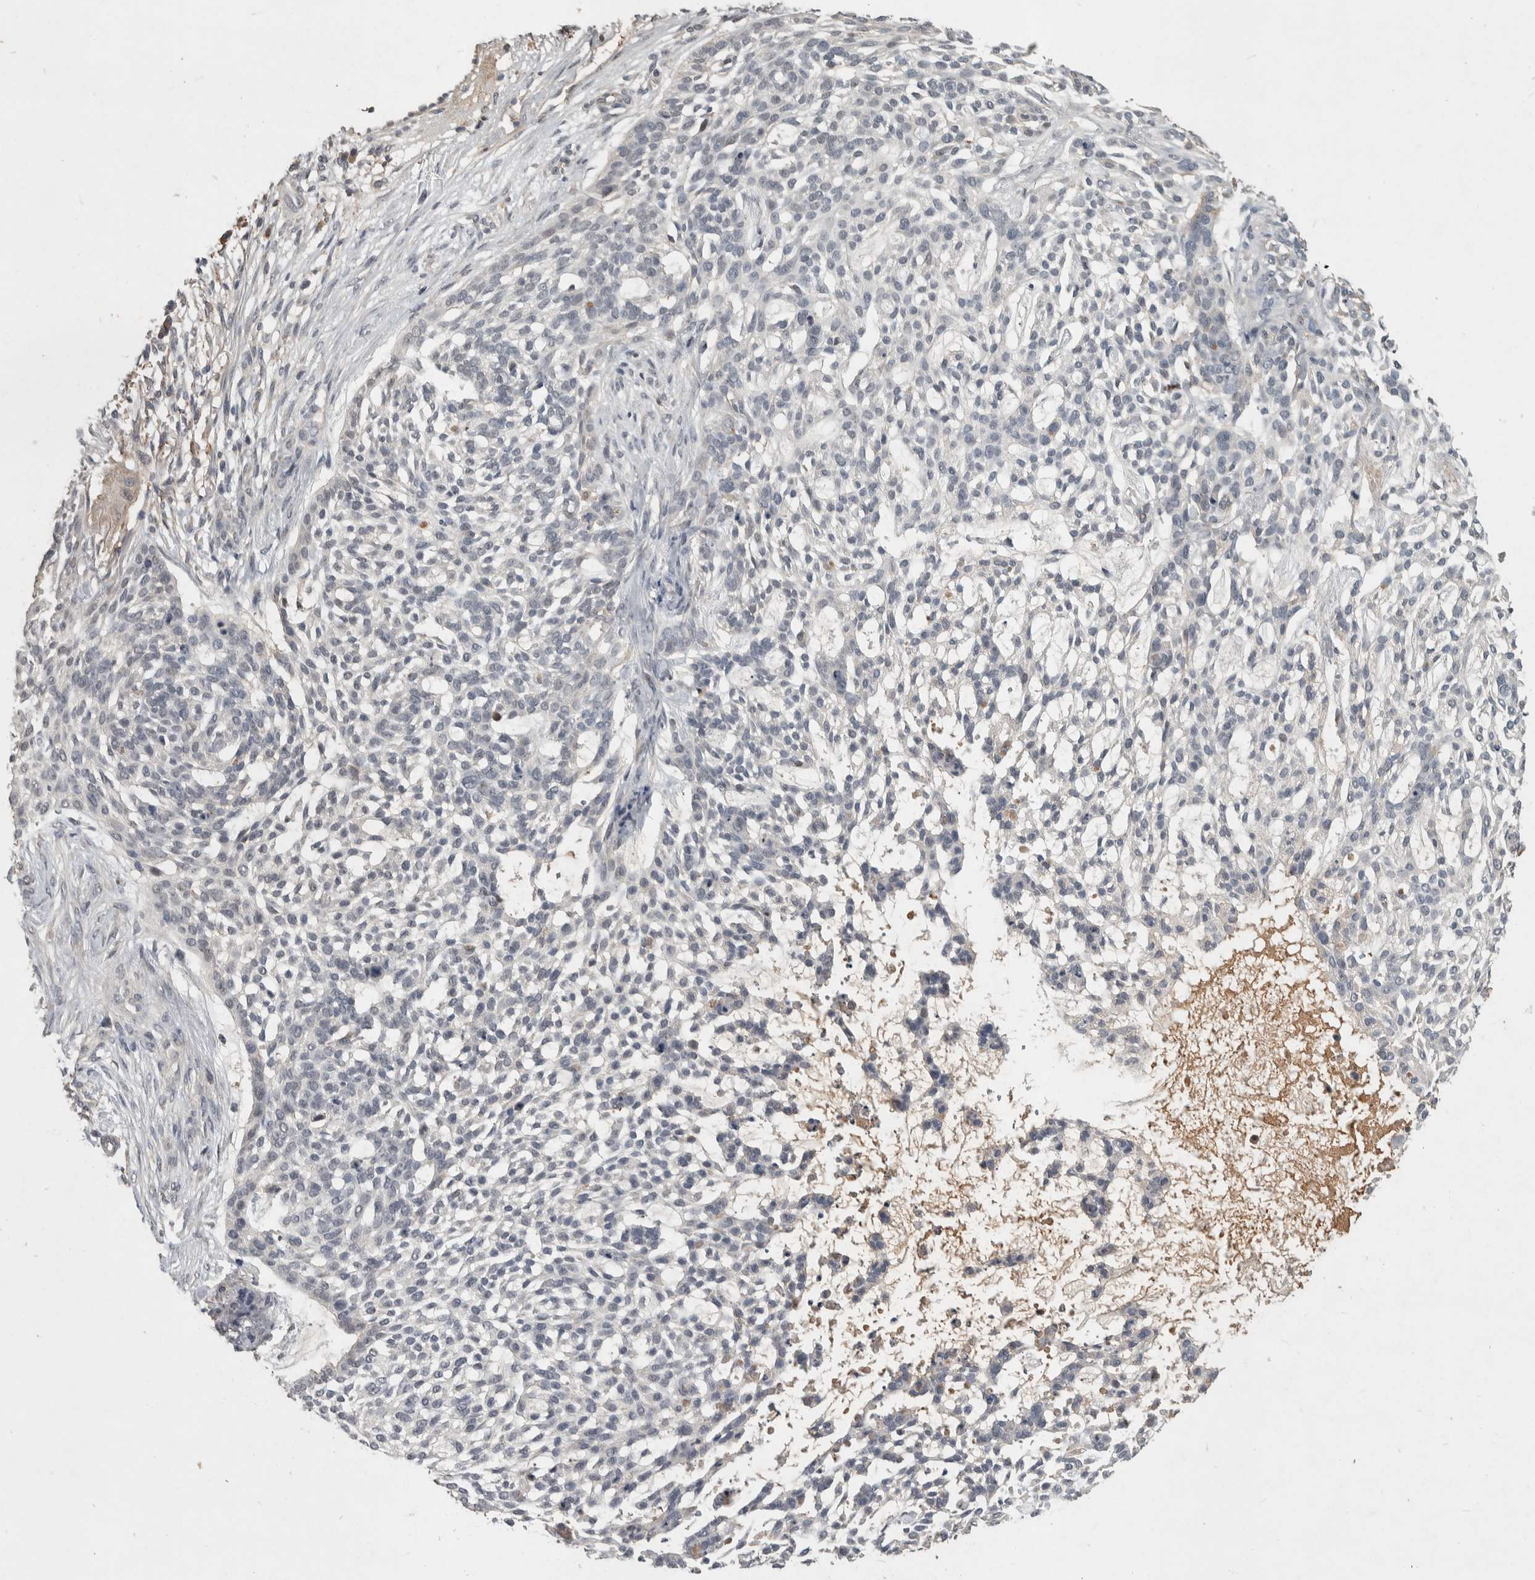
{"staining": {"intensity": "negative", "quantity": "none", "location": "none"}, "tissue": "skin cancer", "cell_type": "Tumor cells", "image_type": "cancer", "snomed": [{"axis": "morphology", "description": "Basal cell carcinoma"}, {"axis": "topography", "description": "Skin"}], "caption": "High power microscopy micrograph of an immunohistochemistry (IHC) micrograph of skin cancer (basal cell carcinoma), revealing no significant expression in tumor cells.", "gene": "CHRM3", "patient": {"sex": "female", "age": 64}}